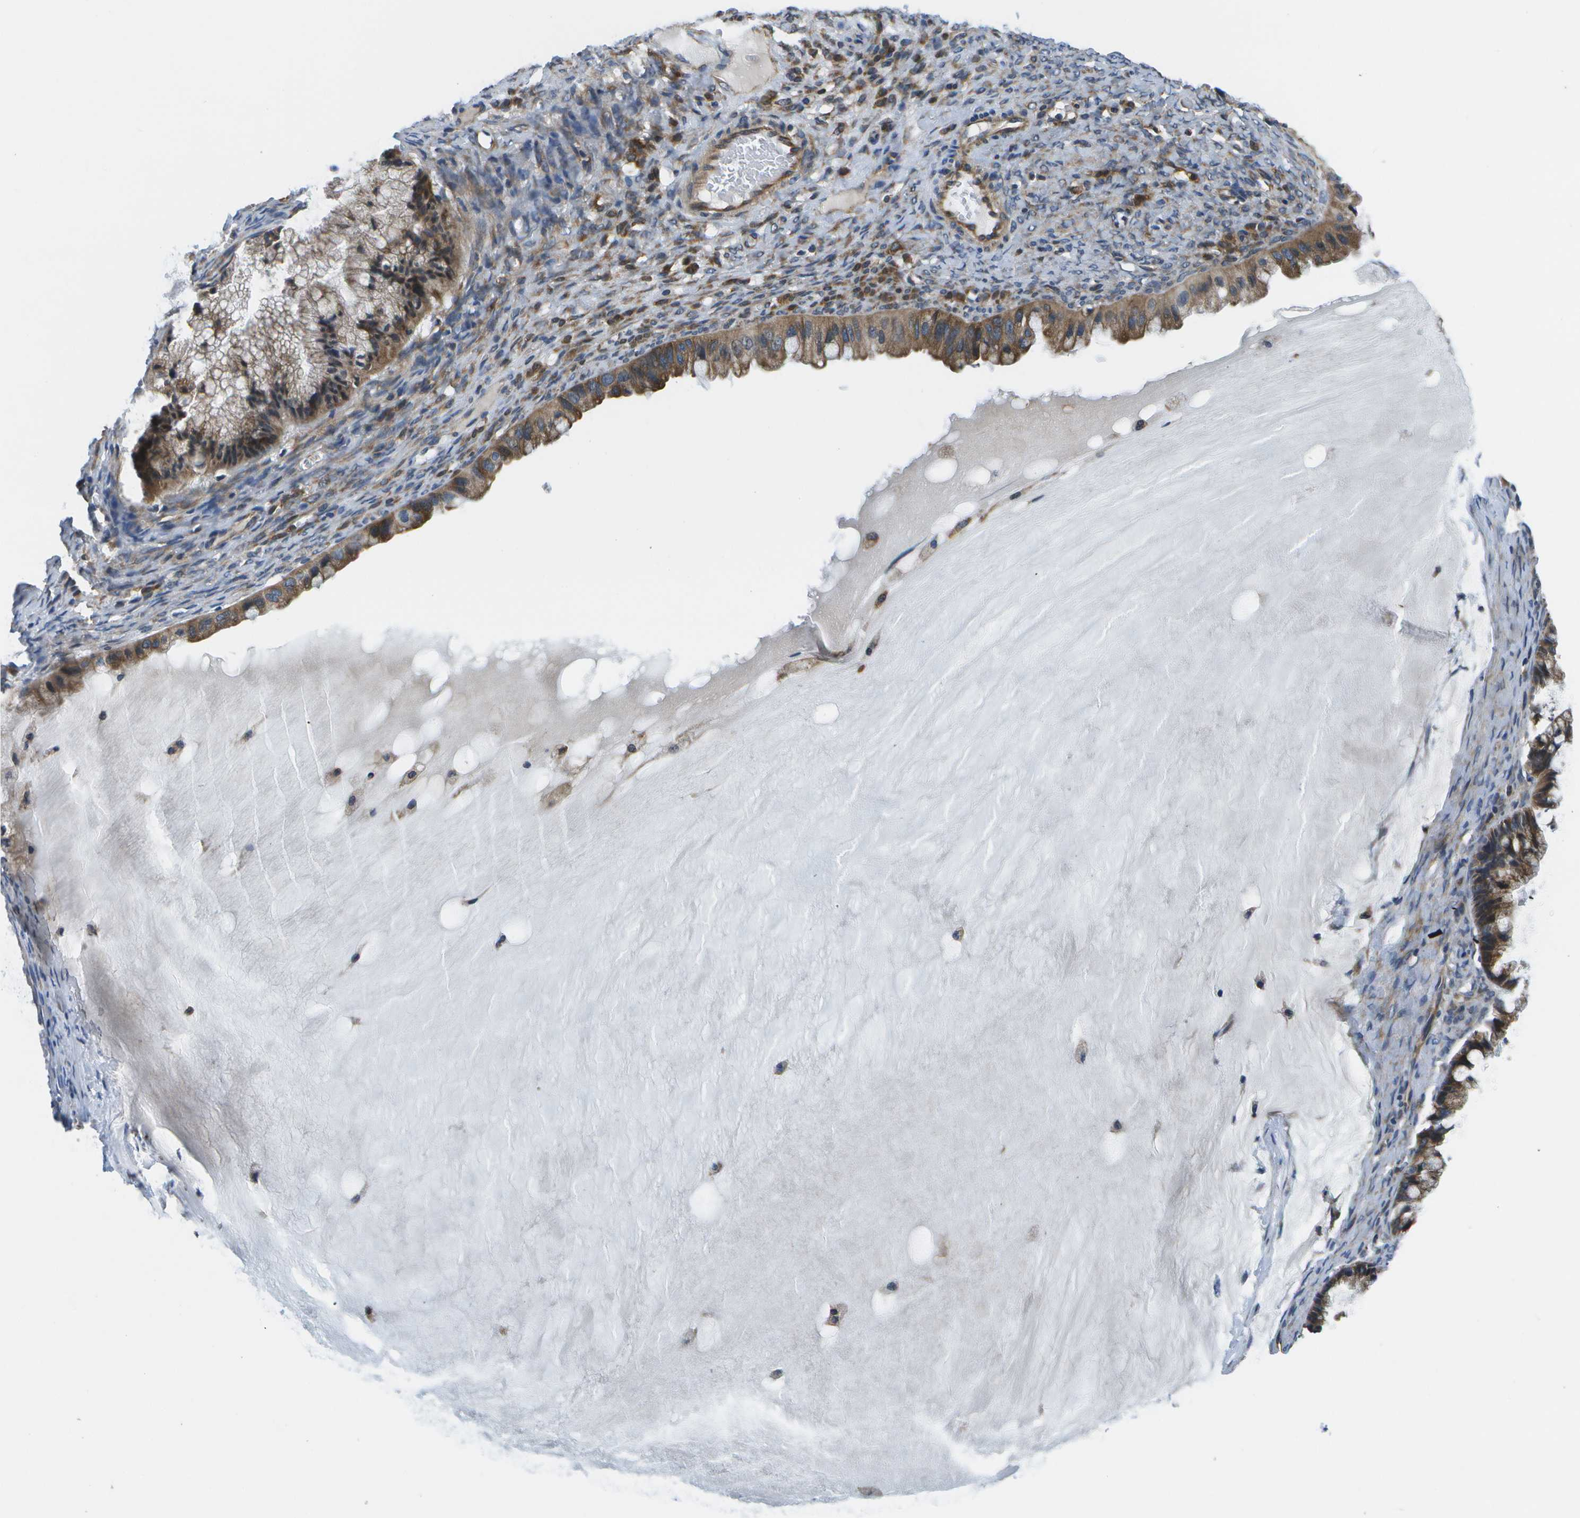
{"staining": {"intensity": "moderate", "quantity": ">75%", "location": "cytoplasmic/membranous"}, "tissue": "ovarian cancer", "cell_type": "Tumor cells", "image_type": "cancer", "snomed": [{"axis": "morphology", "description": "Cystadenocarcinoma, mucinous, NOS"}, {"axis": "topography", "description": "Ovary"}], "caption": "Immunohistochemistry (DAB (3,3'-diaminobenzidine)) staining of ovarian cancer (mucinous cystadenocarcinoma) reveals moderate cytoplasmic/membranous protein staining in about >75% of tumor cells.", "gene": "MVK", "patient": {"sex": "female", "age": 57}}